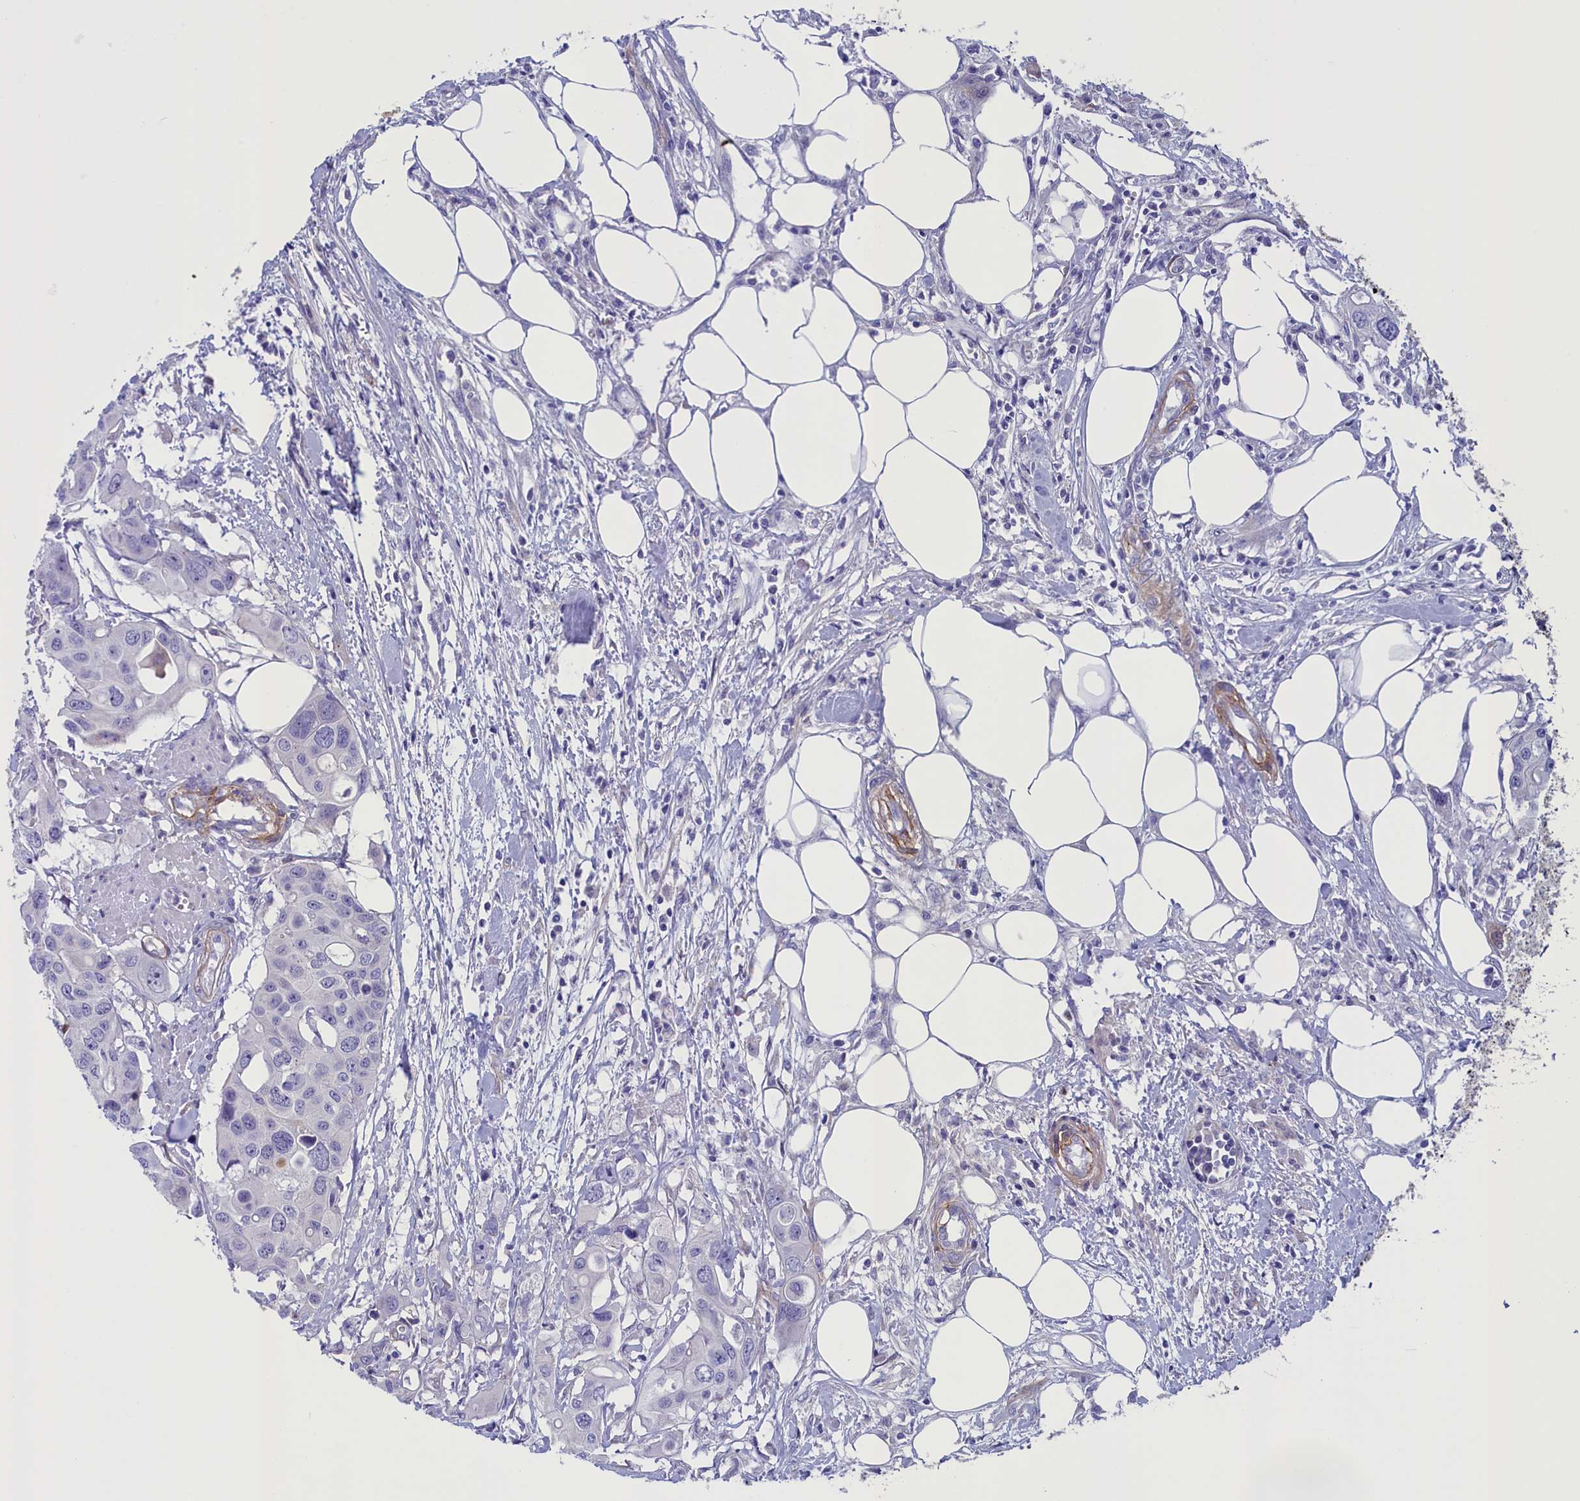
{"staining": {"intensity": "negative", "quantity": "none", "location": "none"}, "tissue": "colorectal cancer", "cell_type": "Tumor cells", "image_type": "cancer", "snomed": [{"axis": "morphology", "description": "Adenocarcinoma, NOS"}, {"axis": "topography", "description": "Colon"}], "caption": "Tumor cells are negative for brown protein staining in colorectal cancer (adenocarcinoma).", "gene": "LOXL1", "patient": {"sex": "male", "age": 77}}